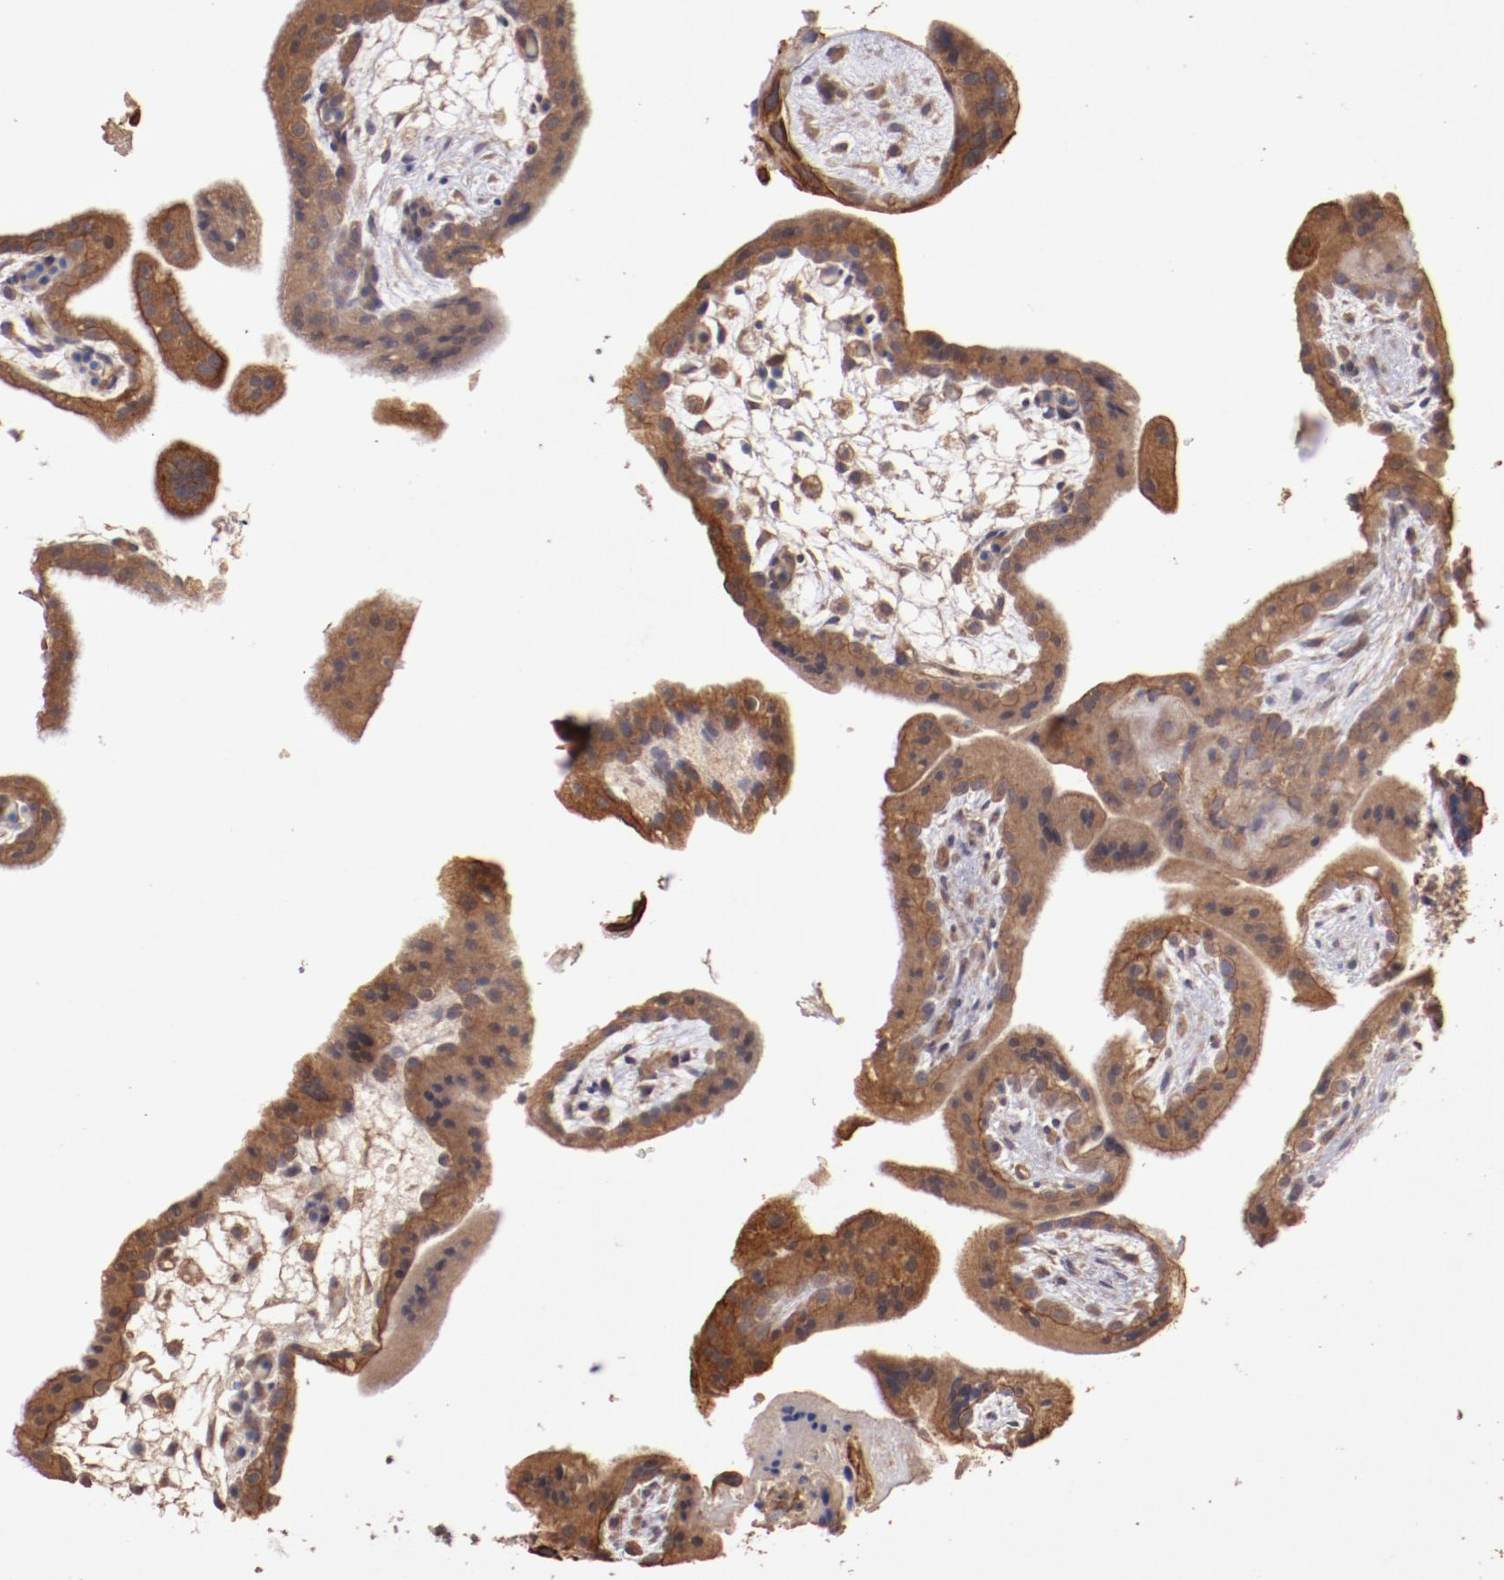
{"staining": {"intensity": "moderate", "quantity": ">75%", "location": "cytoplasmic/membranous"}, "tissue": "placenta", "cell_type": "Trophoblastic cells", "image_type": "normal", "snomed": [{"axis": "morphology", "description": "Normal tissue, NOS"}, {"axis": "topography", "description": "Placenta"}], "caption": "This micrograph displays immunohistochemistry staining of benign placenta, with medium moderate cytoplasmic/membranous expression in about >75% of trophoblastic cells.", "gene": "SRRD", "patient": {"sex": "female", "age": 35}}